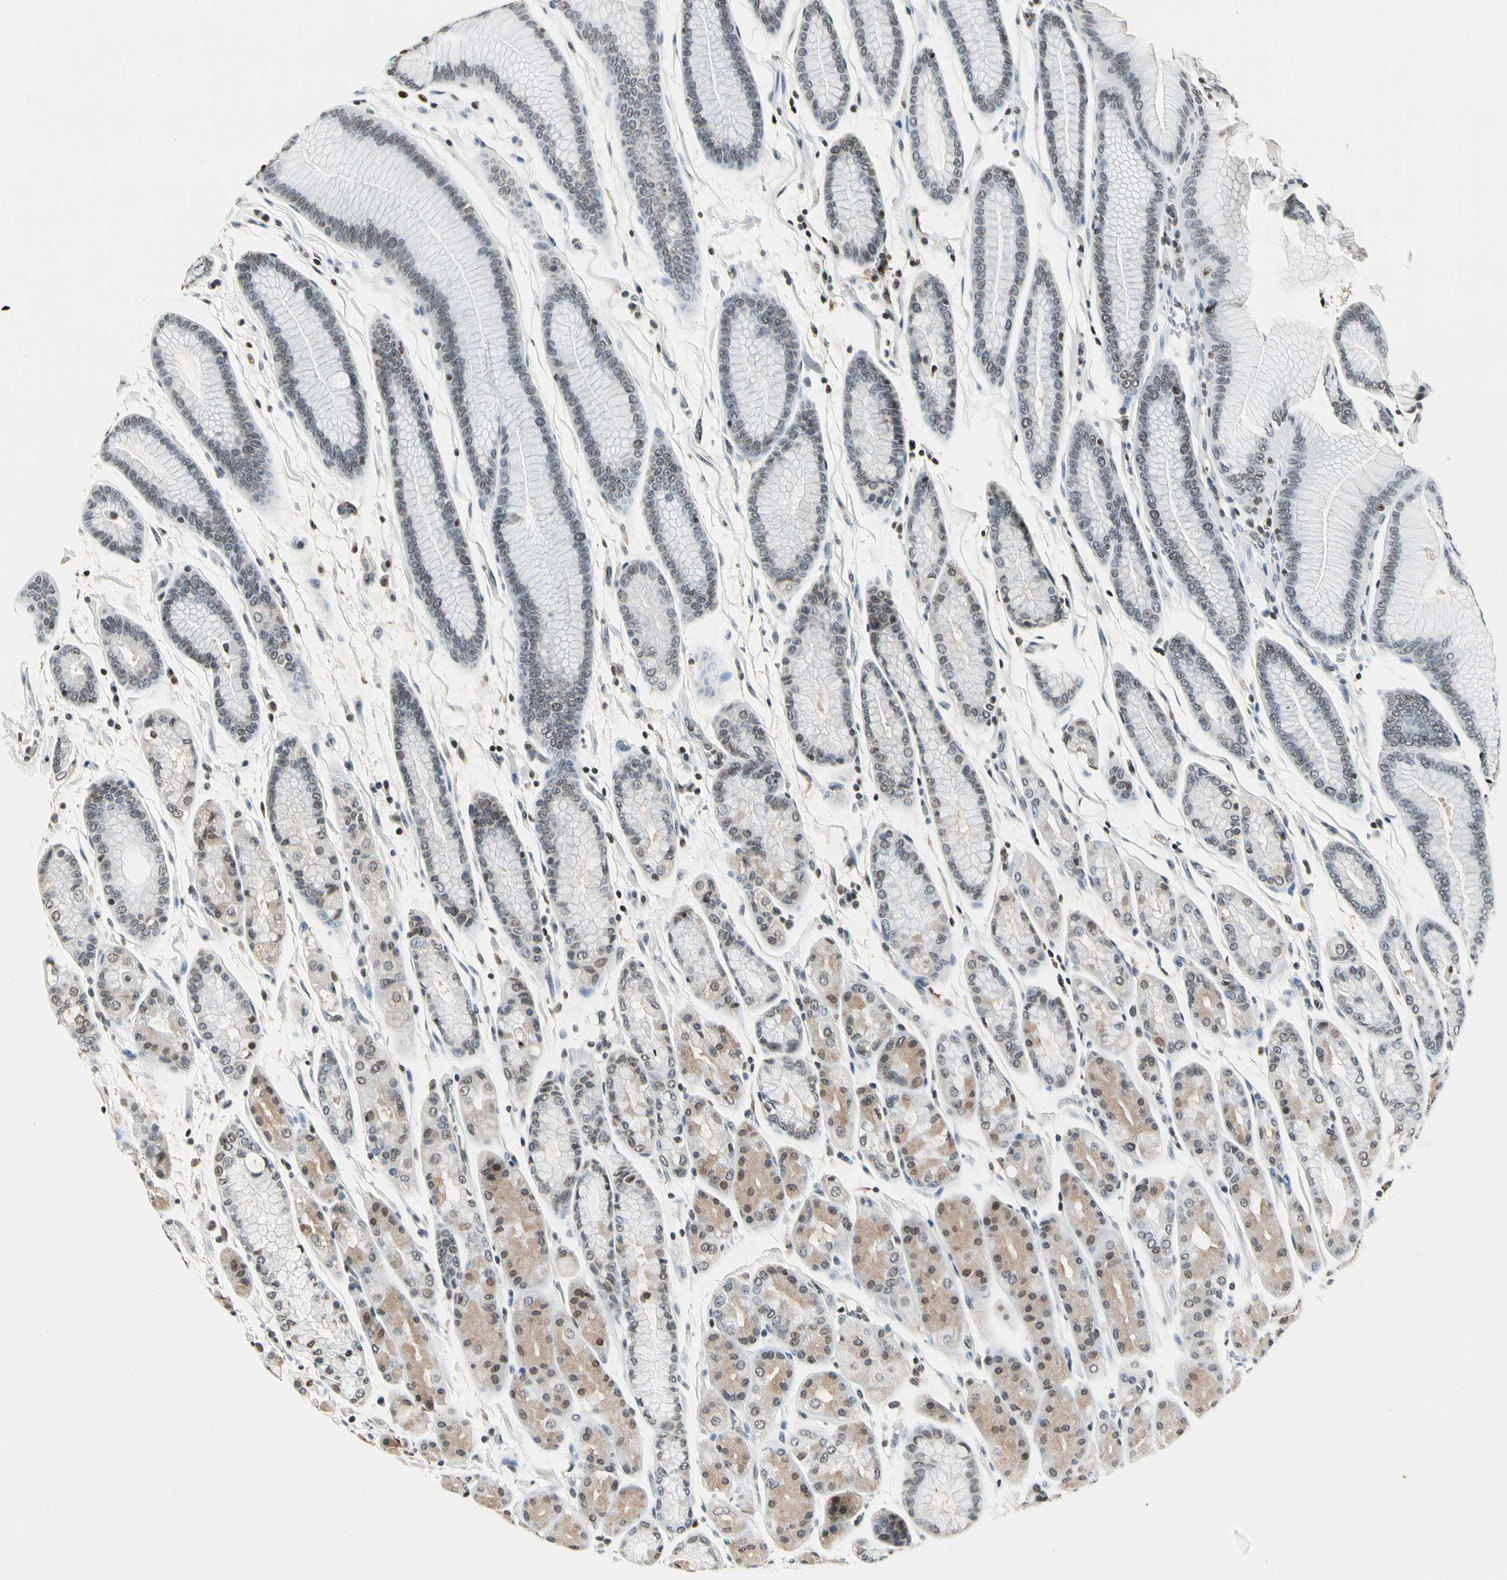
{"staining": {"intensity": "moderate", "quantity": "25%-75%", "location": "cytoplasmic/membranous,nuclear"}, "tissue": "stomach", "cell_type": "Glandular cells", "image_type": "normal", "snomed": [{"axis": "morphology", "description": "Normal tissue, NOS"}, {"axis": "topography", "description": "Stomach, upper"}], "caption": "There is medium levels of moderate cytoplasmic/membranous,nuclear positivity in glandular cells of benign stomach, as demonstrated by immunohistochemical staining (brown color).", "gene": "FER", "patient": {"sex": "male", "age": 72}}